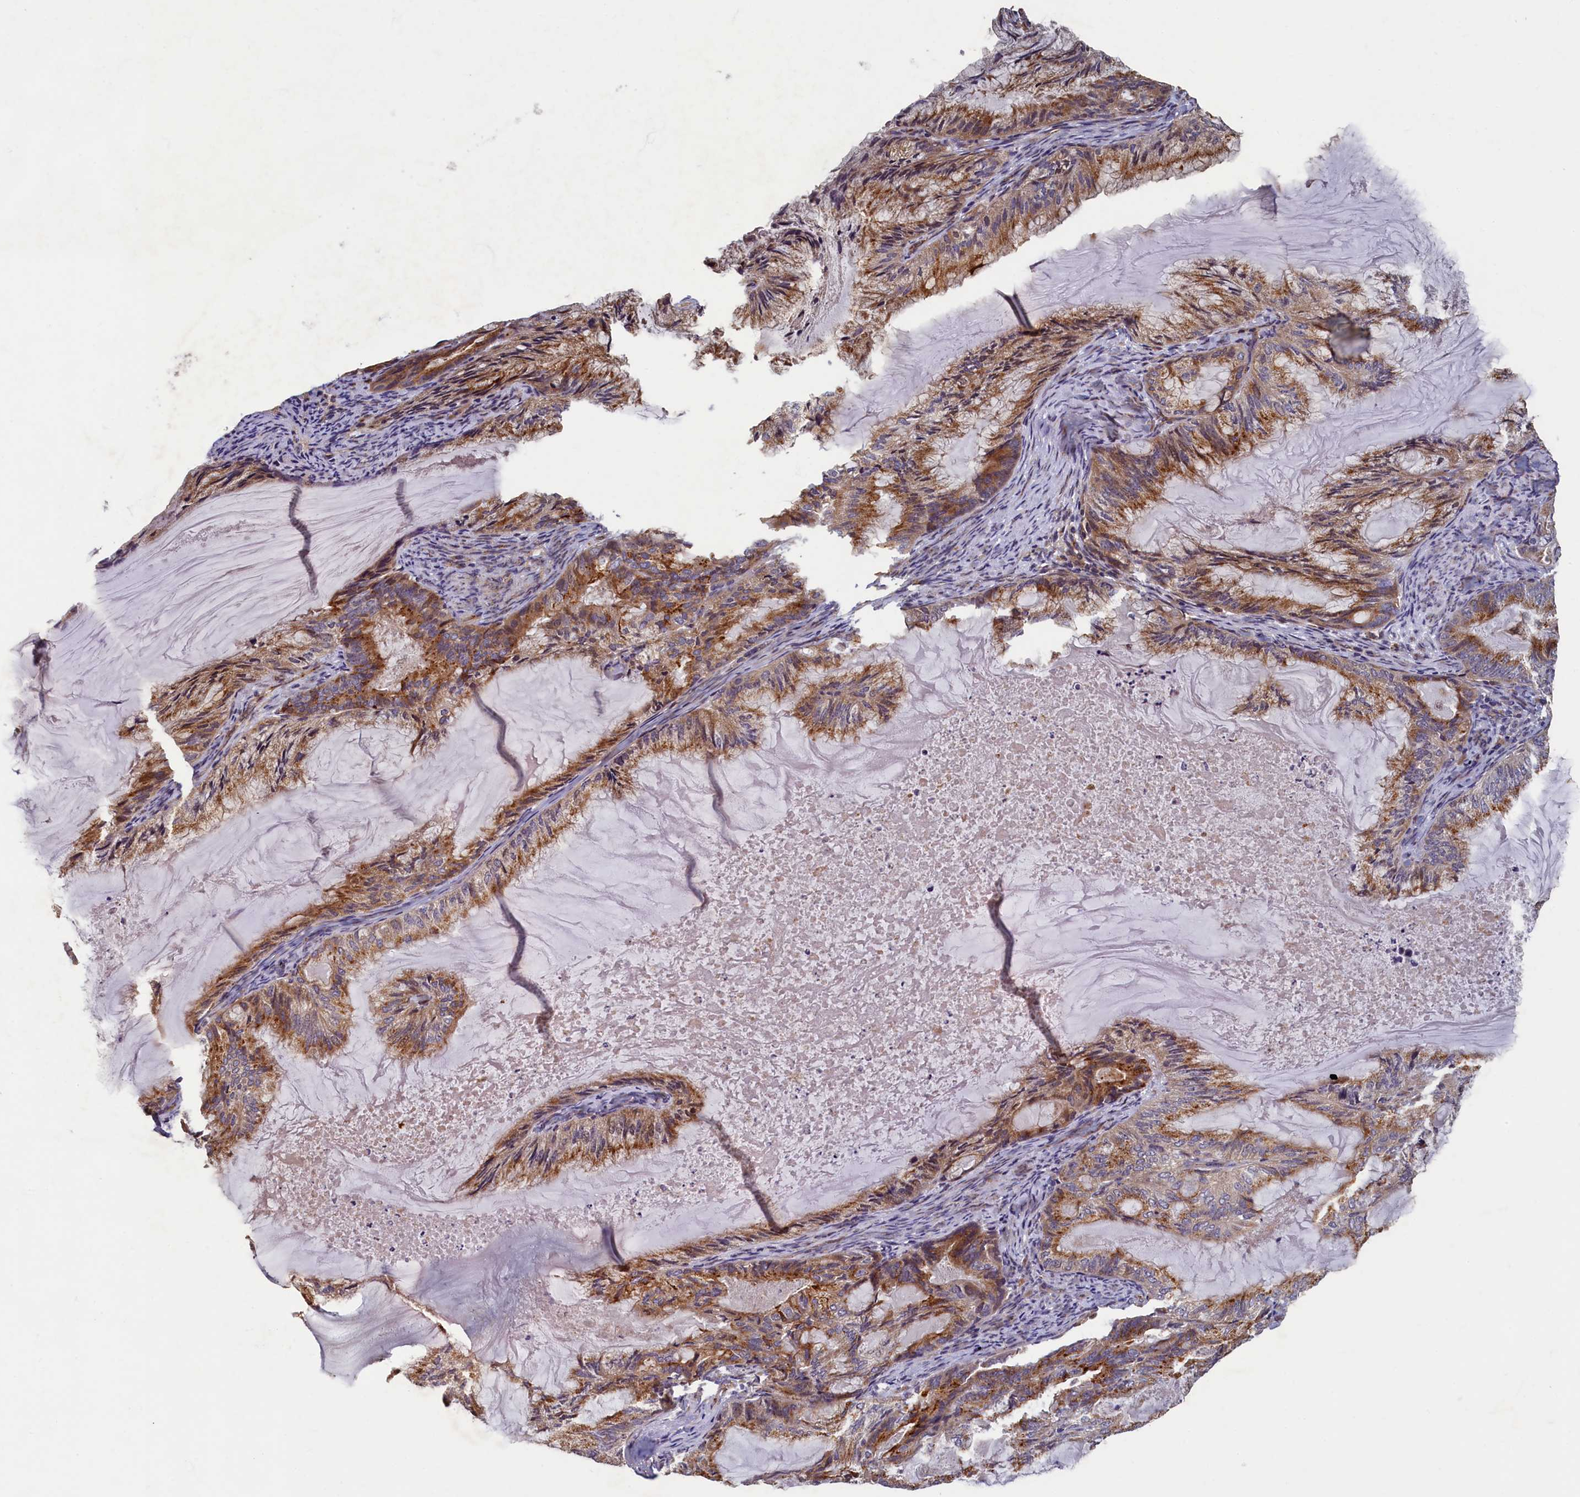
{"staining": {"intensity": "moderate", "quantity": ">75%", "location": "cytoplasmic/membranous"}, "tissue": "endometrial cancer", "cell_type": "Tumor cells", "image_type": "cancer", "snomed": [{"axis": "morphology", "description": "Adenocarcinoma, NOS"}, {"axis": "topography", "description": "Endometrium"}], "caption": "Human endometrial adenocarcinoma stained with a brown dye reveals moderate cytoplasmic/membranous positive staining in about >75% of tumor cells.", "gene": "TMEM181", "patient": {"sex": "female", "age": 86}}